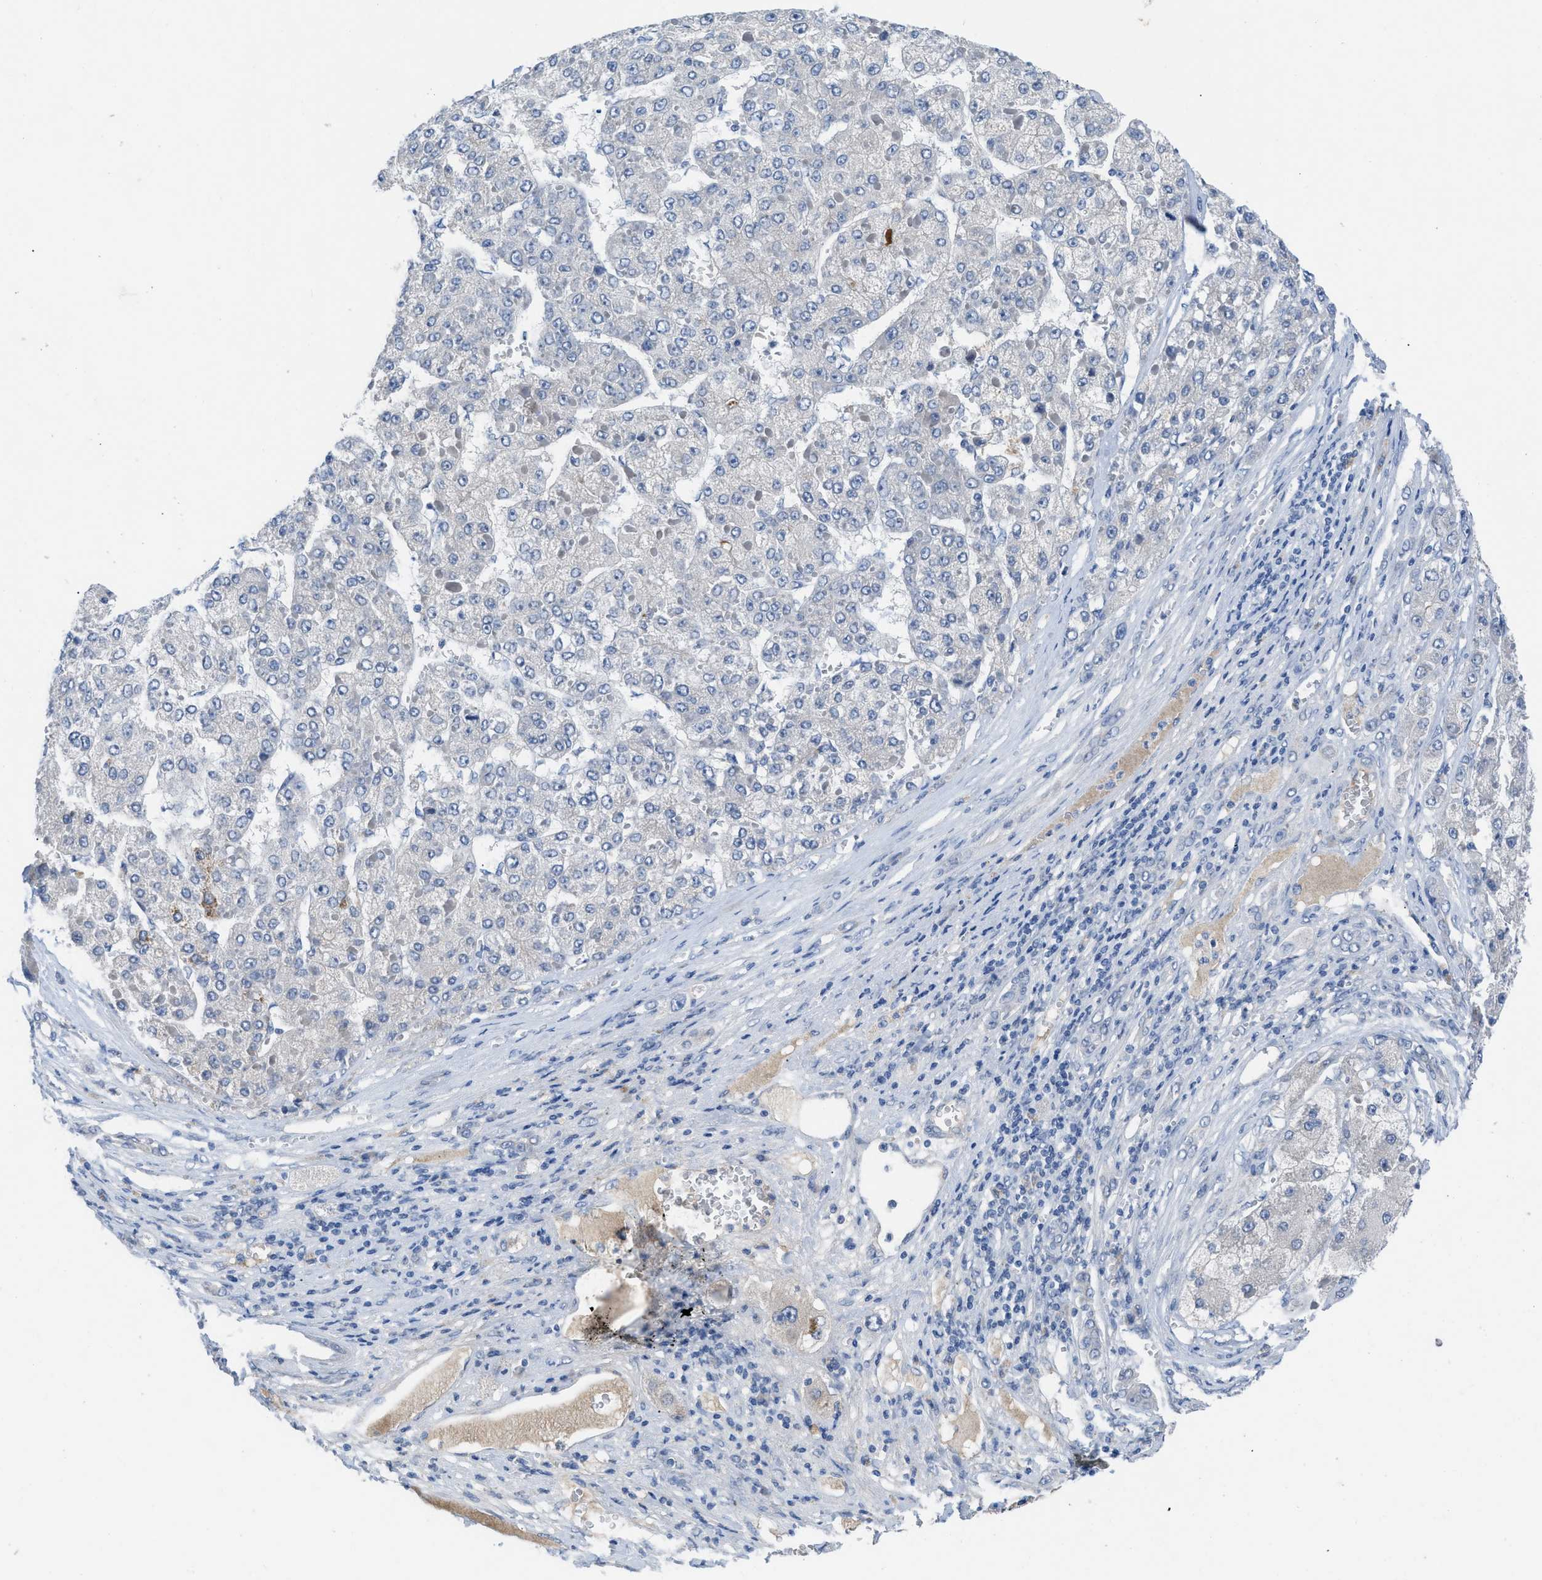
{"staining": {"intensity": "negative", "quantity": "none", "location": "none"}, "tissue": "liver cancer", "cell_type": "Tumor cells", "image_type": "cancer", "snomed": [{"axis": "morphology", "description": "Carcinoma, Hepatocellular, NOS"}, {"axis": "topography", "description": "Liver"}], "caption": "A high-resolution micrograph shows IHC staining of liver cancer, which exhibits no significant staining in tumor cells.", "gene": "HPX", "patient": {"sex": "female", "age": 73}}